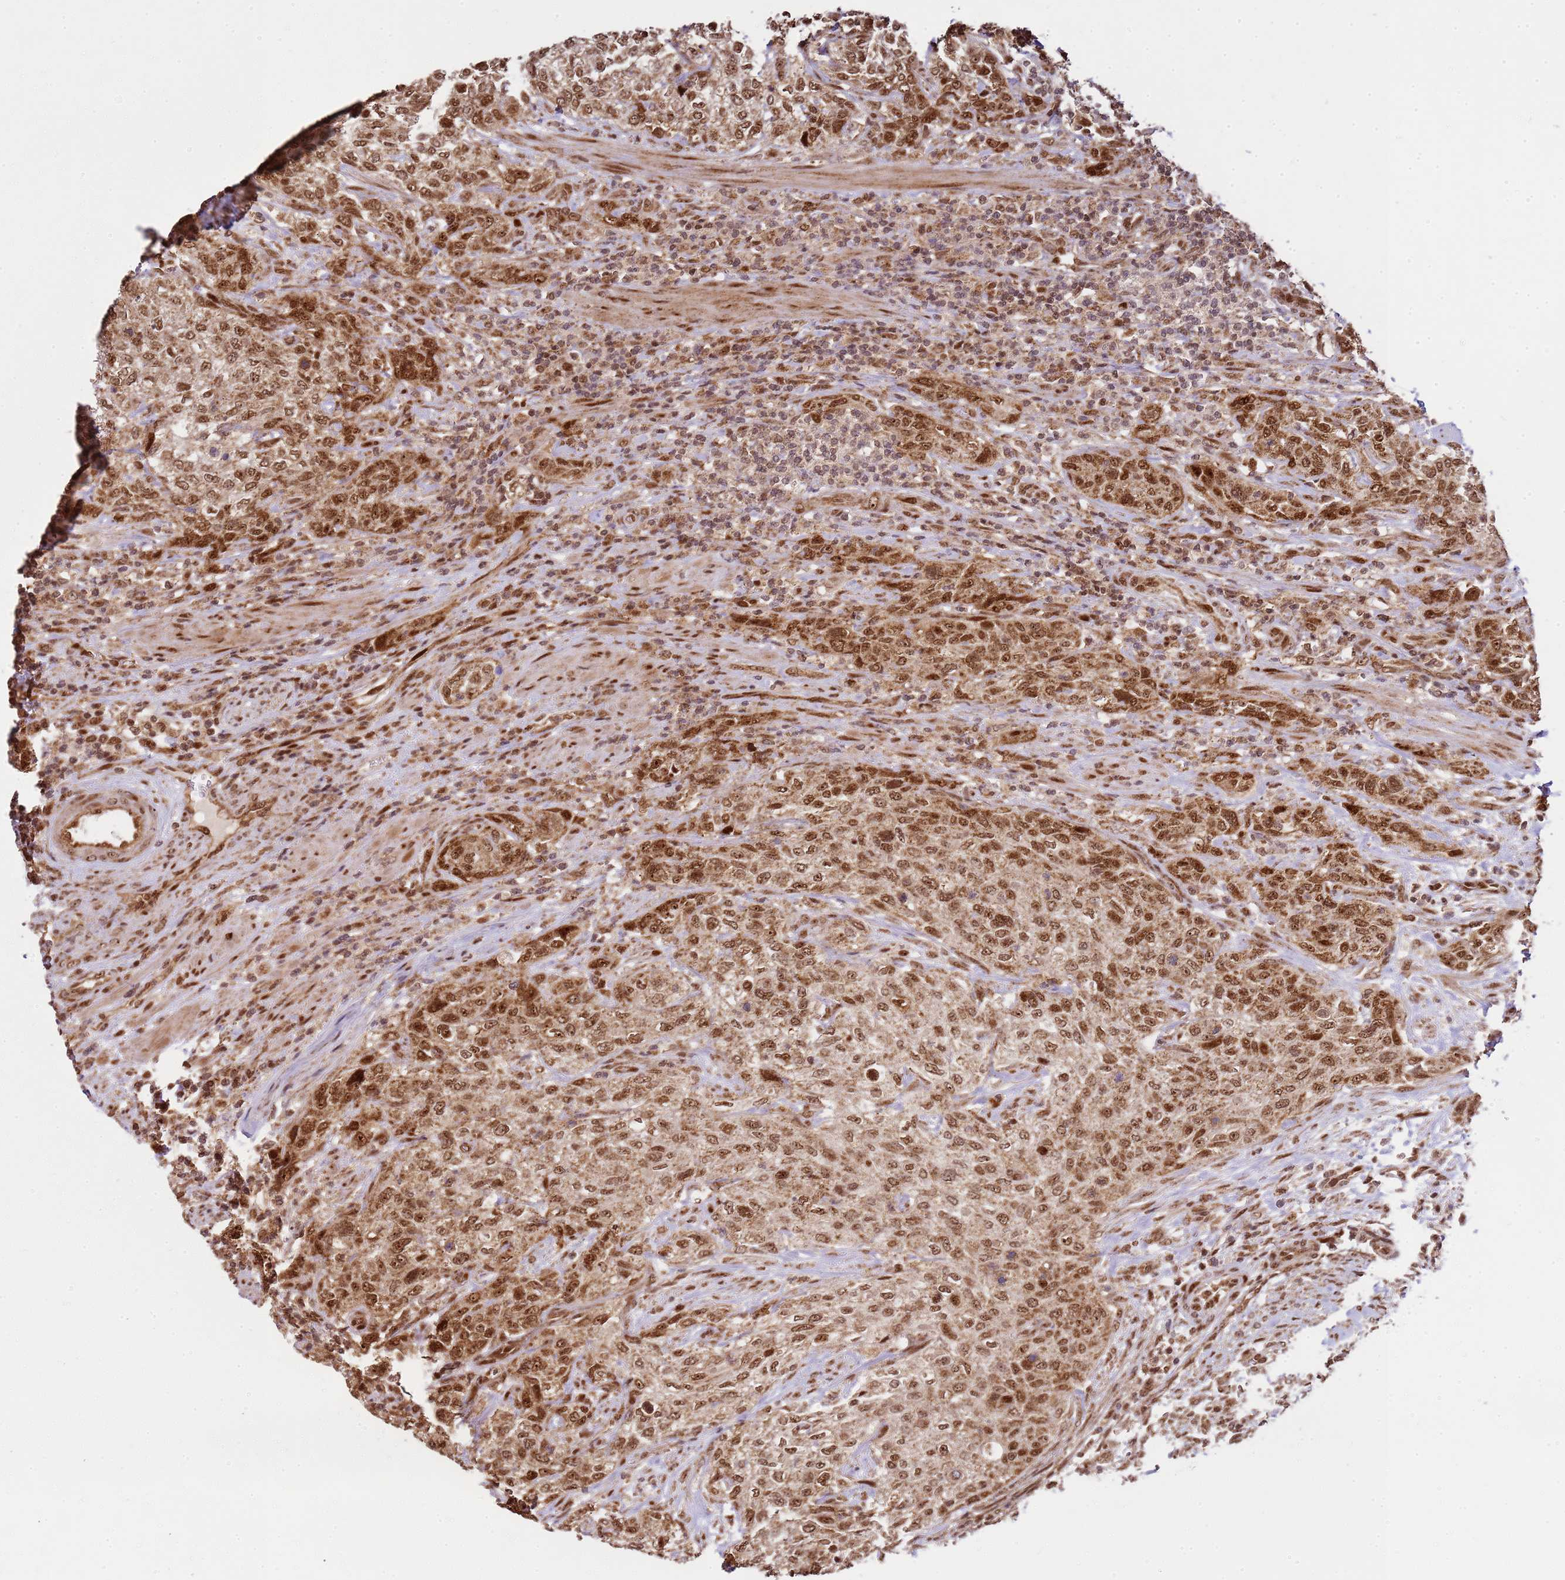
{"staining": {"intensity": "strong", "quantity": ">75%", "location": "cytoplasmic/membranous,nuclear"}, "tissue": "urothelial cancer", "cell_type": "Tumor cells", "image_type": "cancer", "snomed": [{"axis": "morphology", "description": "Normal tissue, NOS"}, {"axis": "morphology", "description": "Urothelial carcinoma, NOS"}, {"axis": "topography", "description": "Urinary bladder"}, {"axis": "topography", "description": "Peripheral nerve tissue"}], "caption": "The immunohistochemical stain shows strong cytoplasmic/membranous and nuclear expression in tumor cells of urothelial cancer tissue.", "gene": "PEX14", "patient": {"sex": "male", "age": 35}}